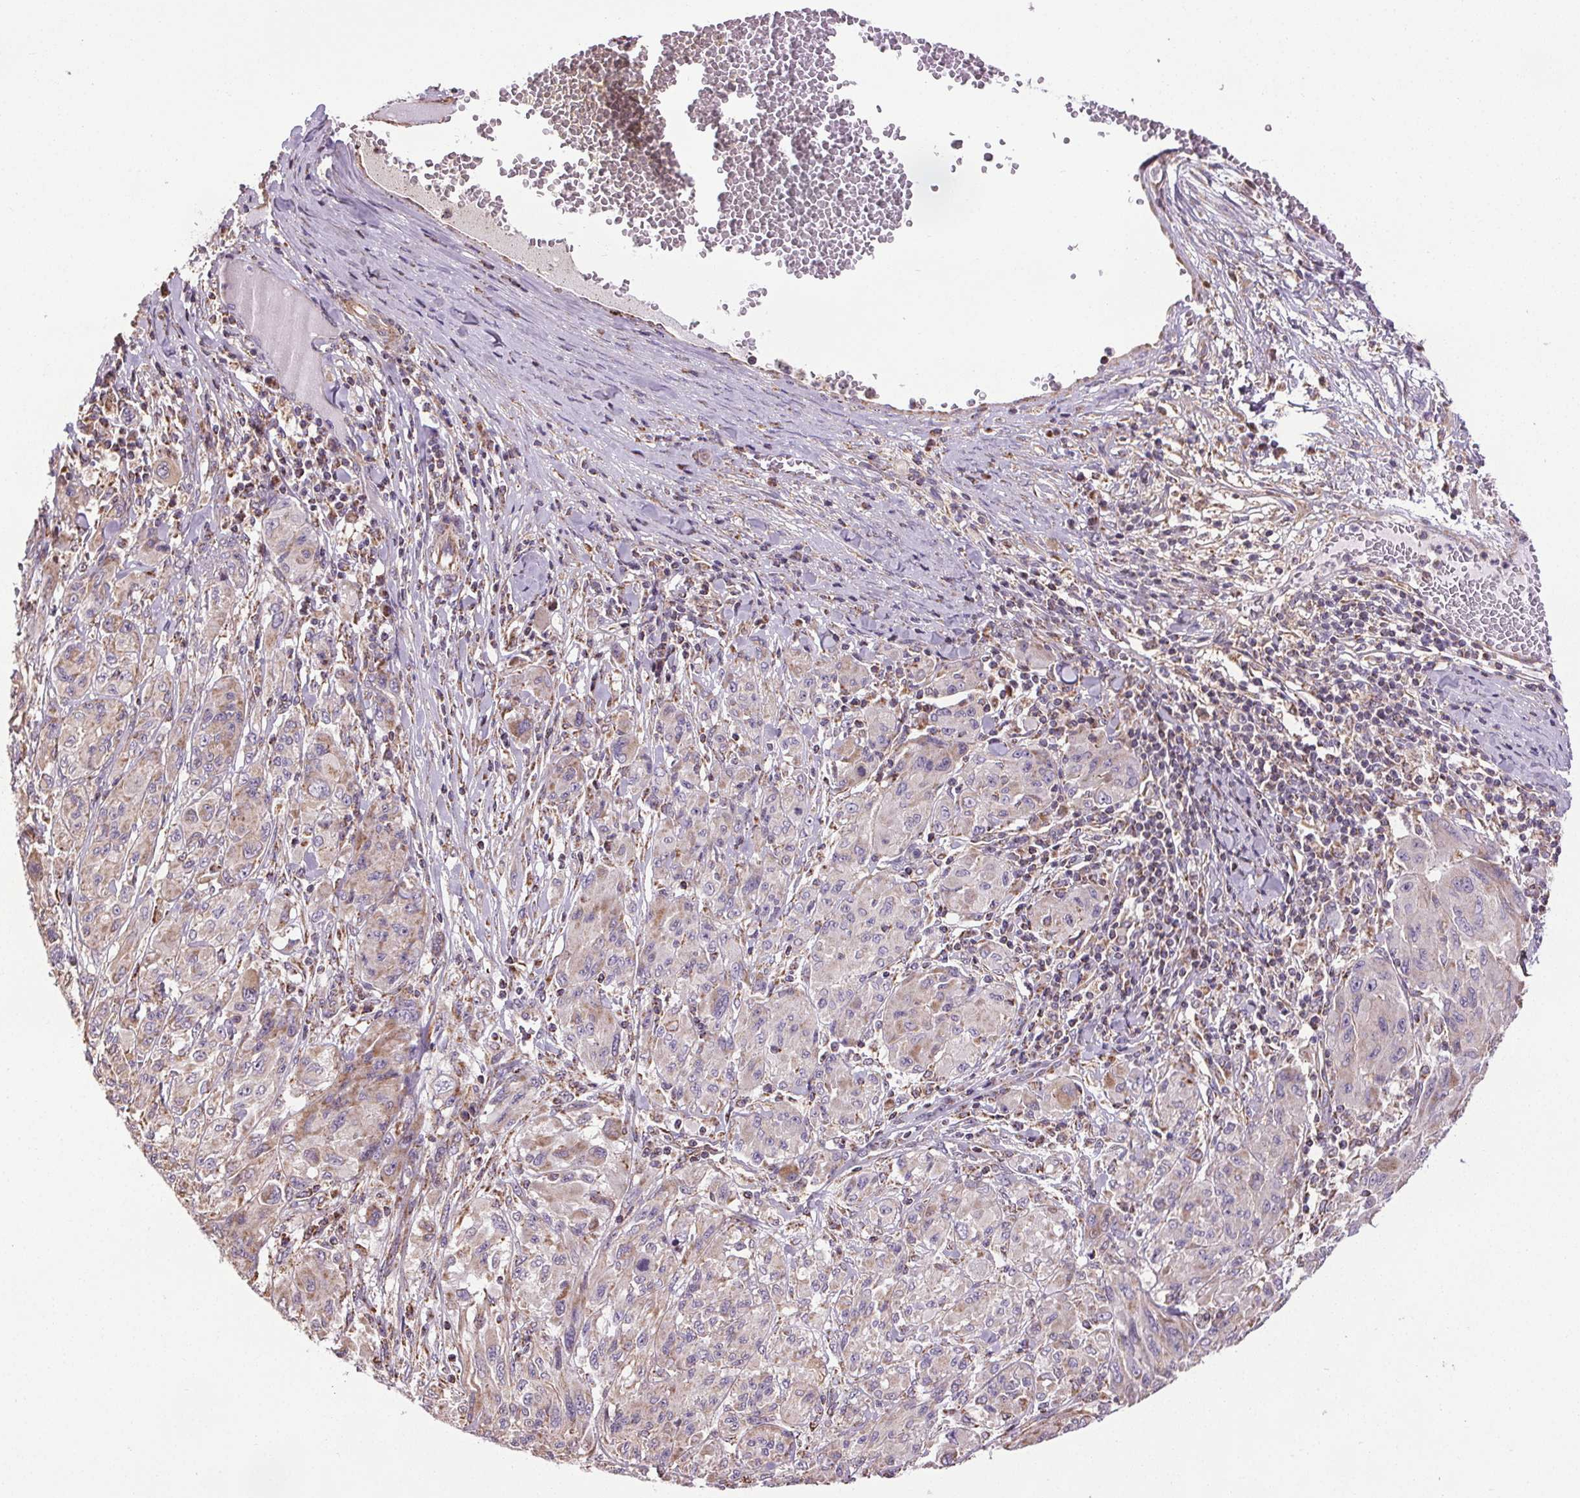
{"staining": {"intensity": "moderate", "quantity": "<25%", "location": "cytoplasmic/membranous"}, "tissue": "melanoma", "cell_type": "Tumor cells", "image_type": "cancer", "snomed": [{"axis": "morphology", "description": "Malignant melanoma, NOS"}, {"axis": "topography", "description": "Skin"}], "caption": "Moderate cytoplasmic/membranous protein expression is seen in approximately <25% of tumor cells in melanoma.", "gene": "ZNF548", "patient": {"sex": "female", "age": 91}}